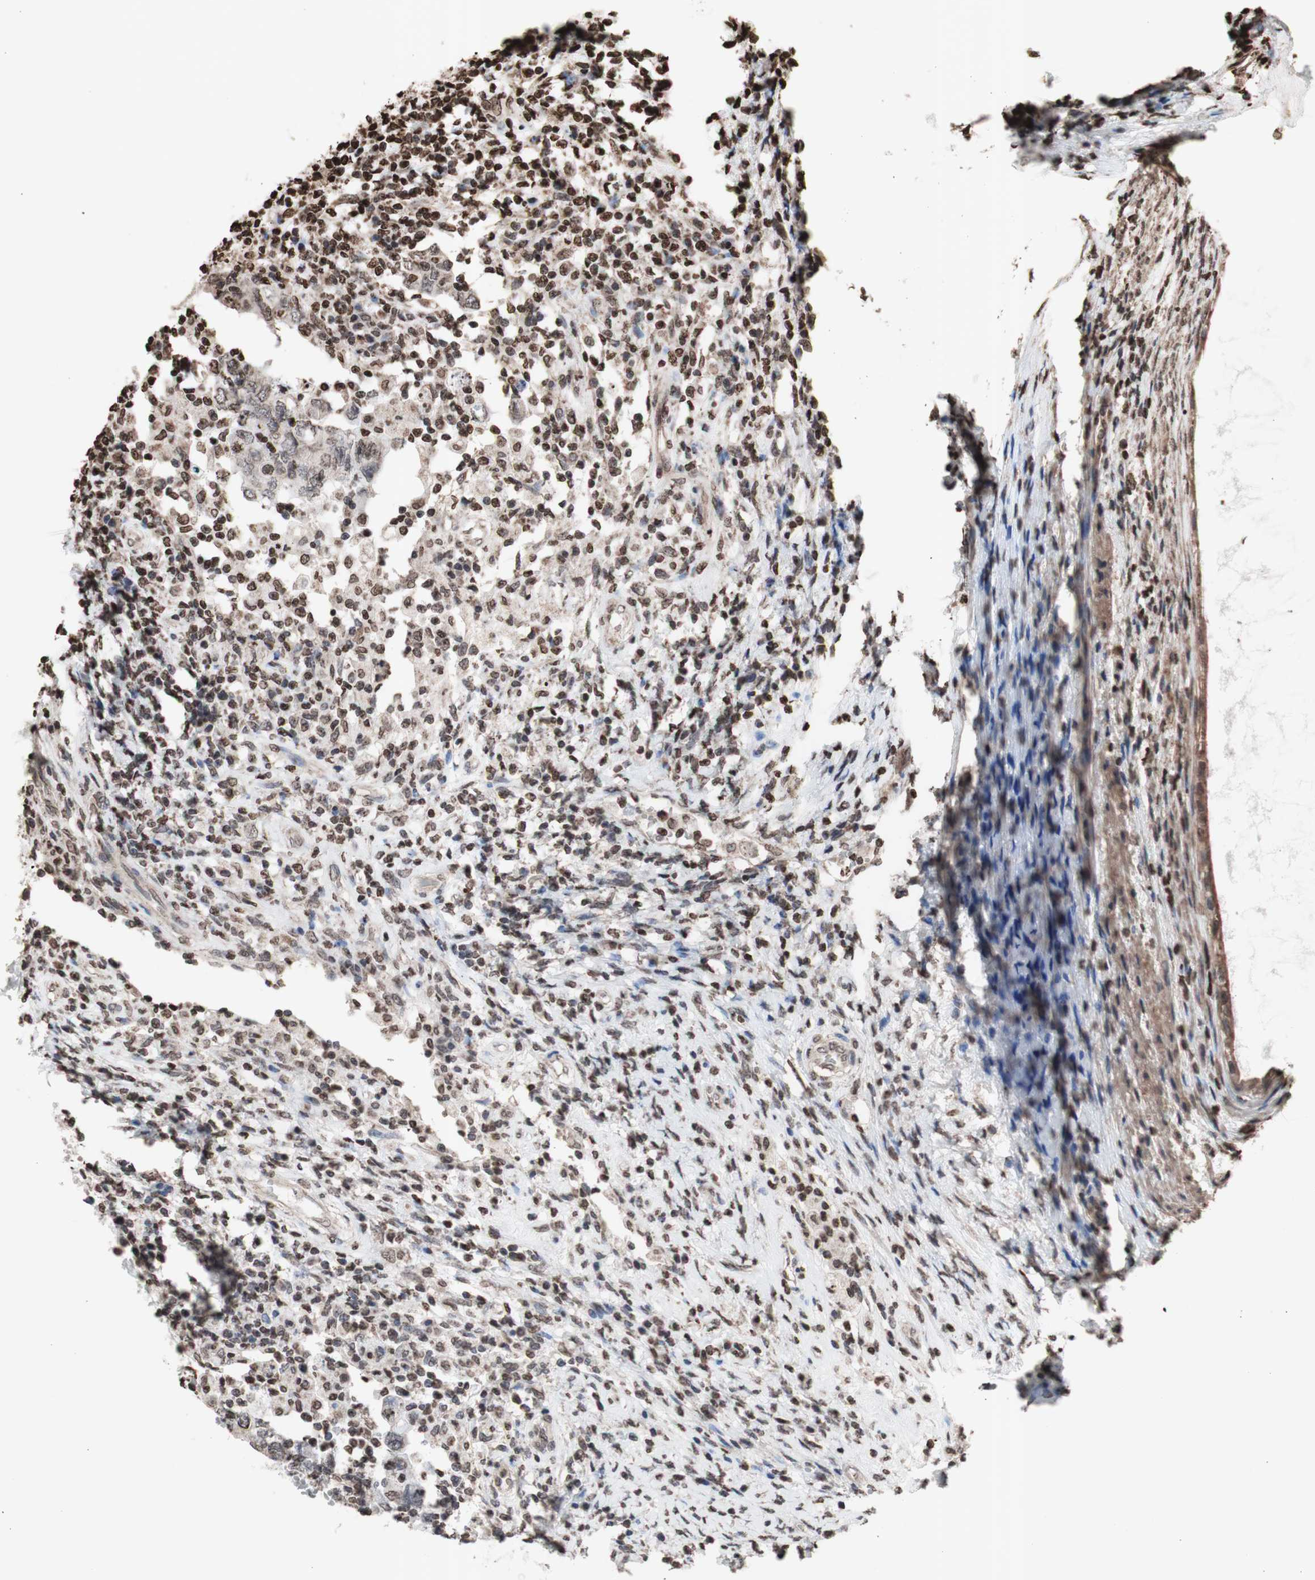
{"staining": {"intensity": "weak", "quantity": "<25%", "location": "nuclear"}, "tissue": "testis cancer", "cell_type": "Tumor cells", "image_type": "cancer", "snomed": [{"axis": "morphology", "description": "Carcinoma, Embryonal, NOS"}, {"axis": "topography", "description": "Testis"}], "caption": "Testis cancer (embryonal carcinoma) was stained to show a protein in brown. There is no significant positivity in tumor cells. The staining is performed using DAB brown chromogen with nuclei counter-stained in using hematoxylin.", "gene": "SNAI2", "patient": {"sex": "male", "age": 26}}